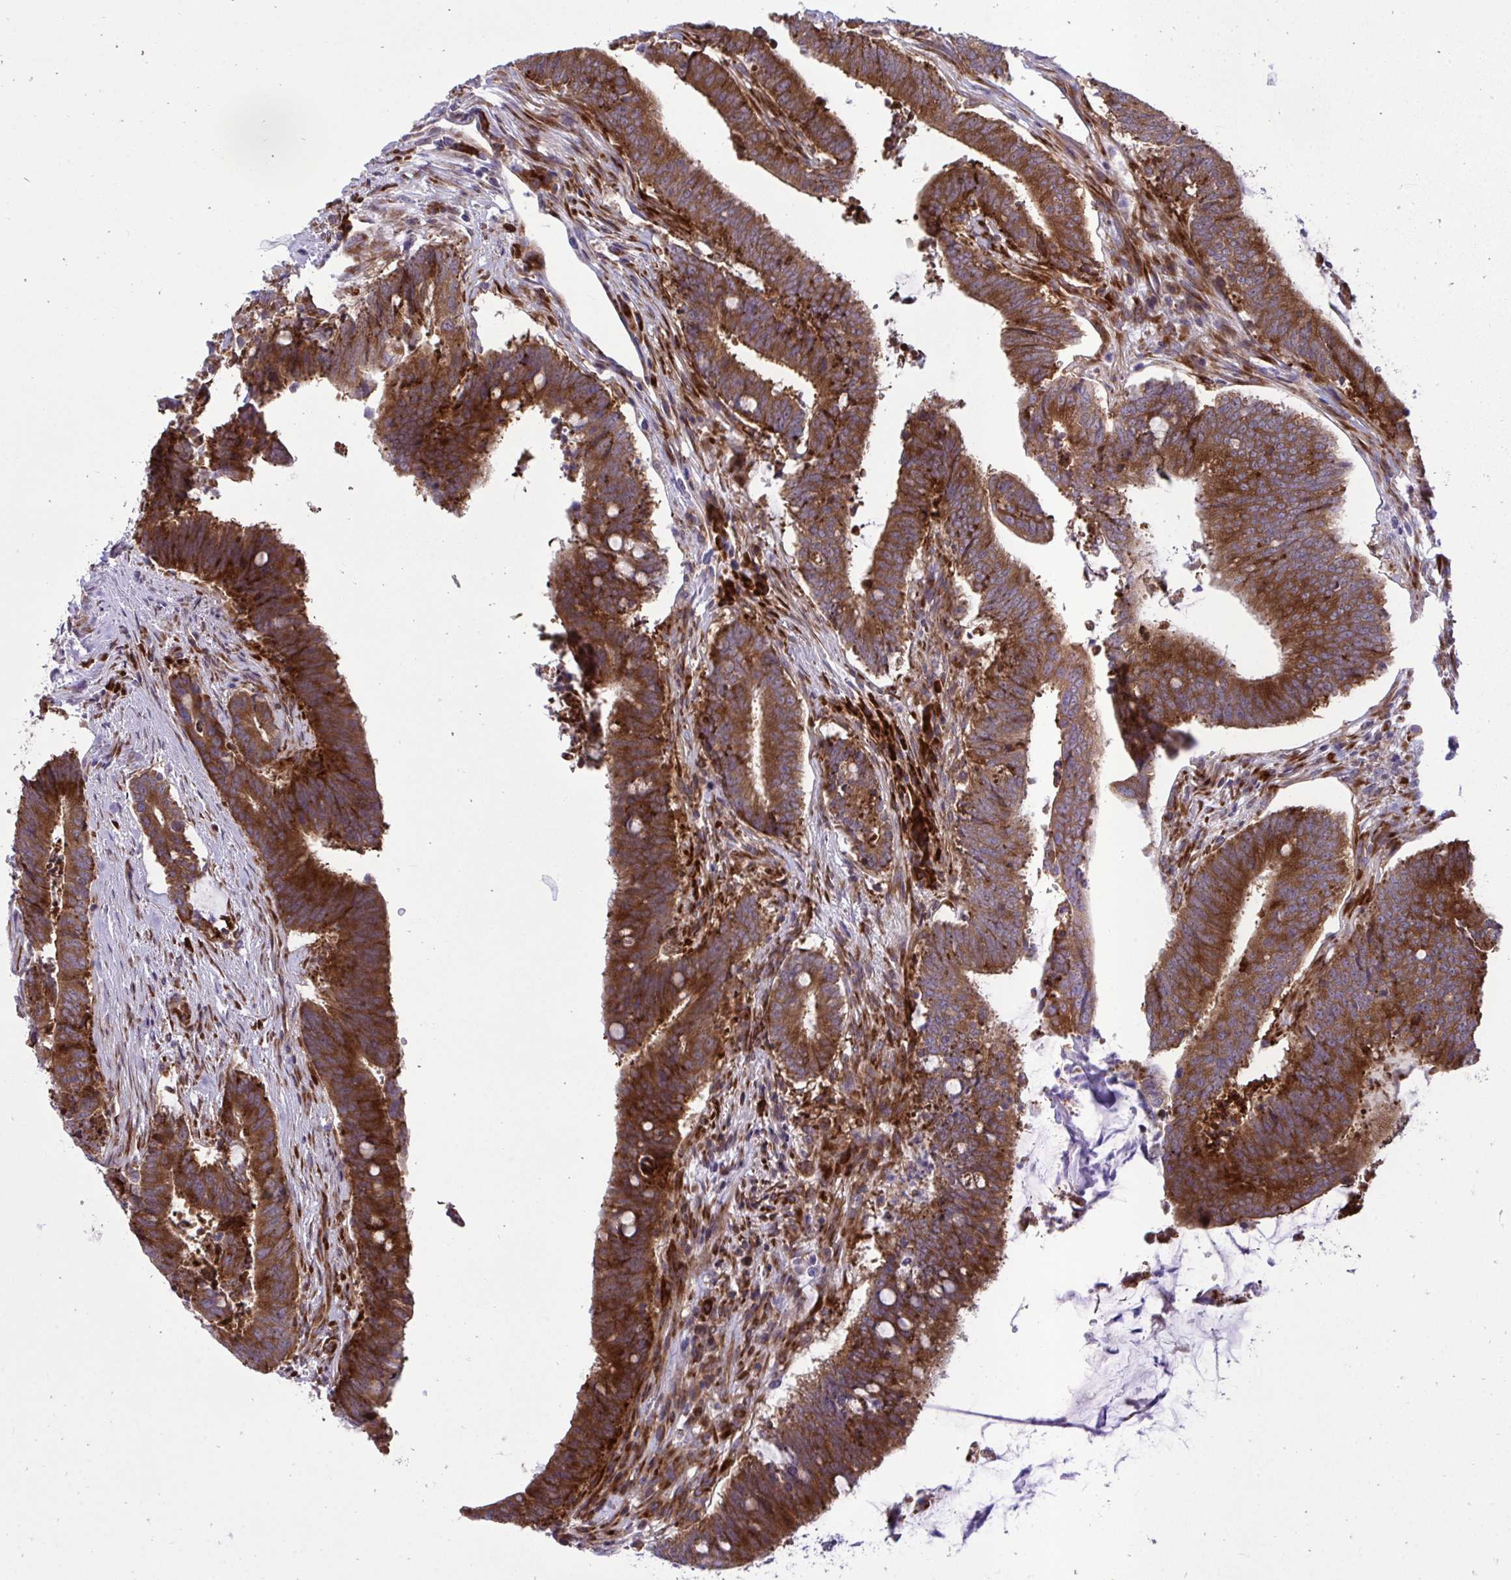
{"staining": {"intensity": "strong", "quantity": ">75%", "location": "cytoplasmic/membranous"}, "tissue": "colorectal cancer", "cell_type": "Tumor cells", "image_type": "cancer", "snomed": [{"axis": "morphology", "description": "Adenocarcinoma, NOS"}, {"axis": "topography", "description": "Colon"}], "caption": "Immunohistochemistry (IHC) micrograph of neoplastic tissue: colorectal adenocarcinoma stained using IHC exhibits high levels of strong protein expression localized specifically in the cytoplasmic/membranous of tumor cells, appearing as a cytoplasmic/membranous brown color.", "gene": "RPS15", "patient": {"sex": "female", "age": 43}}